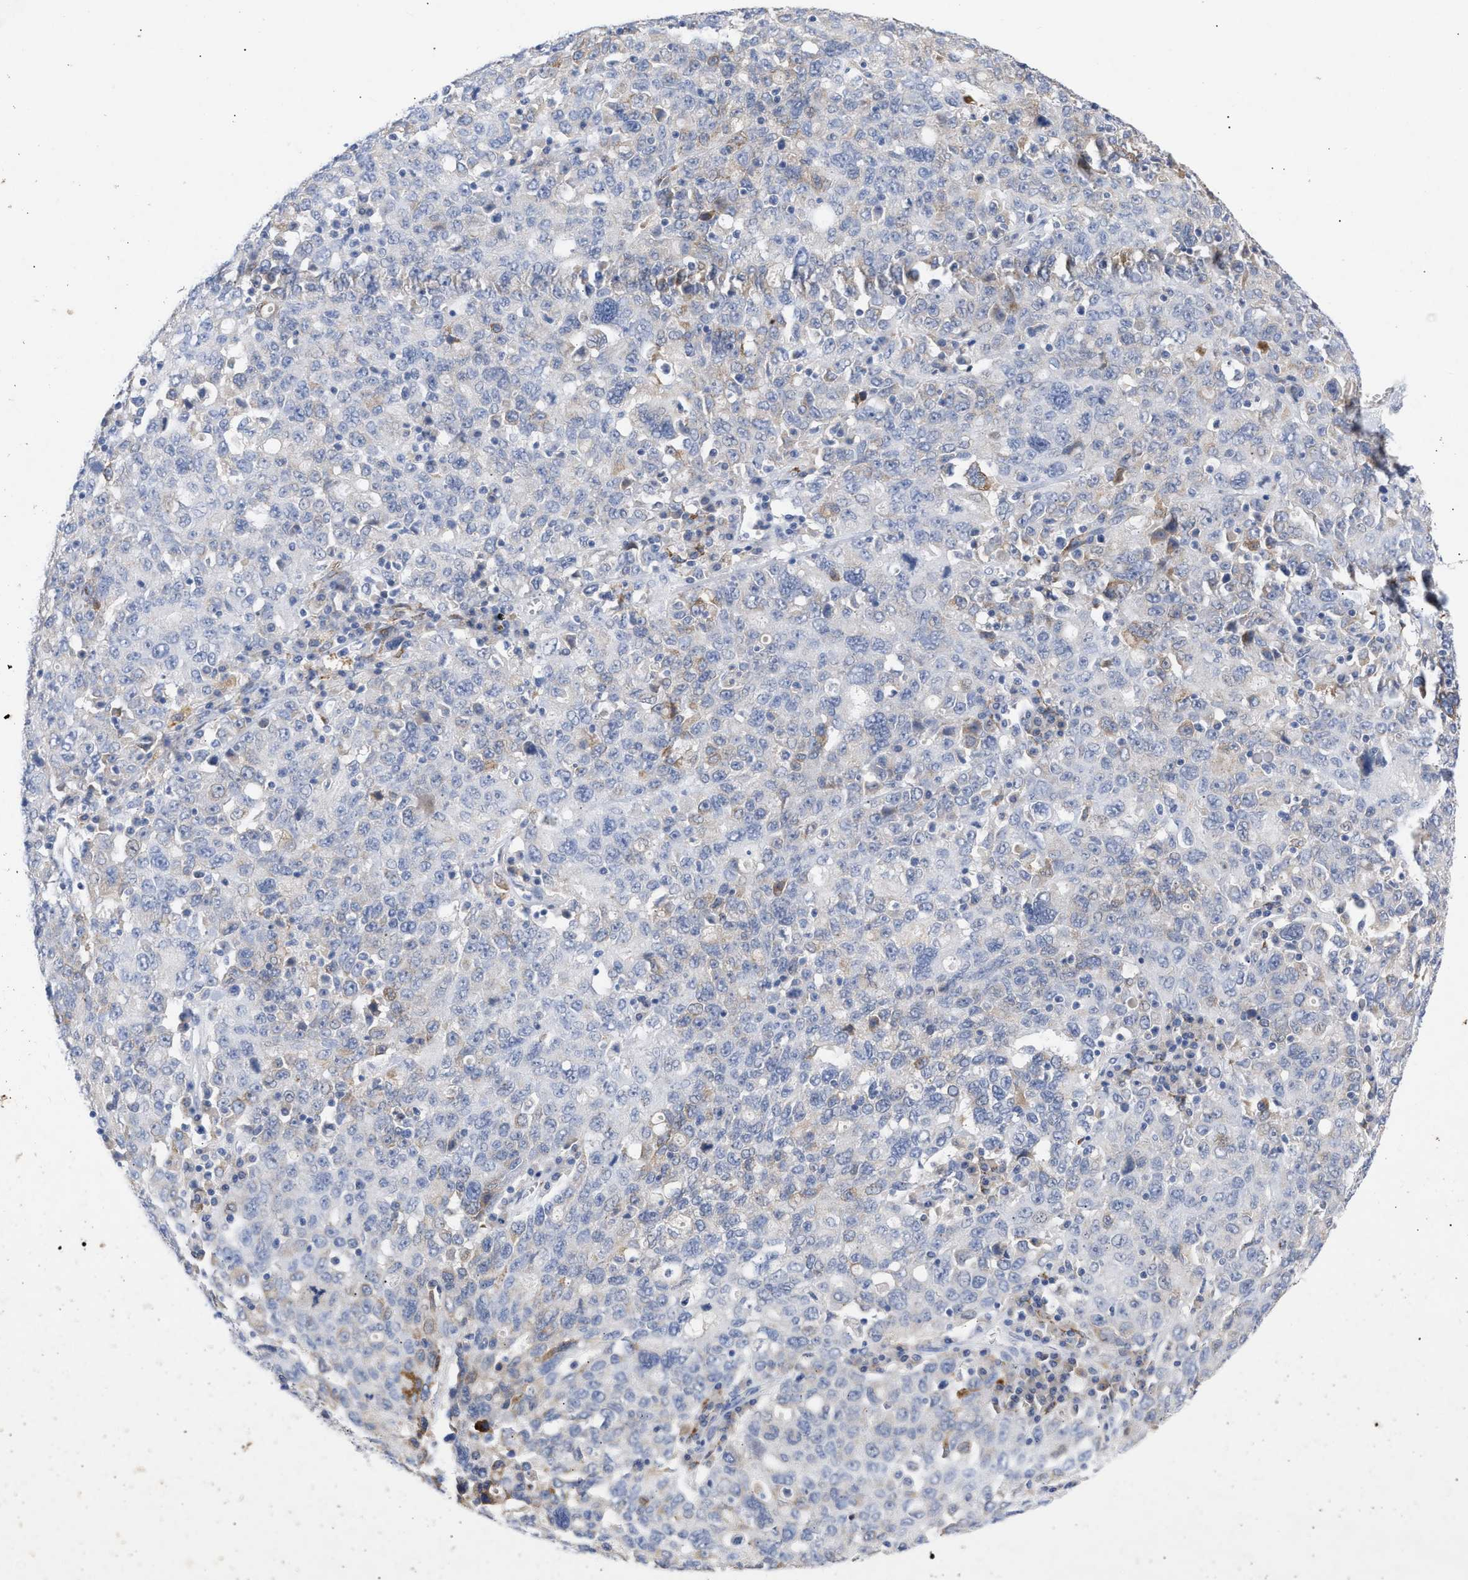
{"staining": {"intensity": "weak", "quantity": "<25%", "location": "cytoplasmic/membranous"}, "tissue": "ovarian cancer", "cell_type": "Tumor cells", "image_type": "cancer", "snomed": [{"axis": "morphology", "description": "Carcinoma, endometroid"}, {"axis": "topography", "description": "Ovary"}], "caption": "Human endometroid carcinoma (ovarian) stained for a protein using immunohistochemistry demonstrates no positivity in tumor cells.", "gene": "SELENOM", "patient": {"sex": "female", "age": 62}}